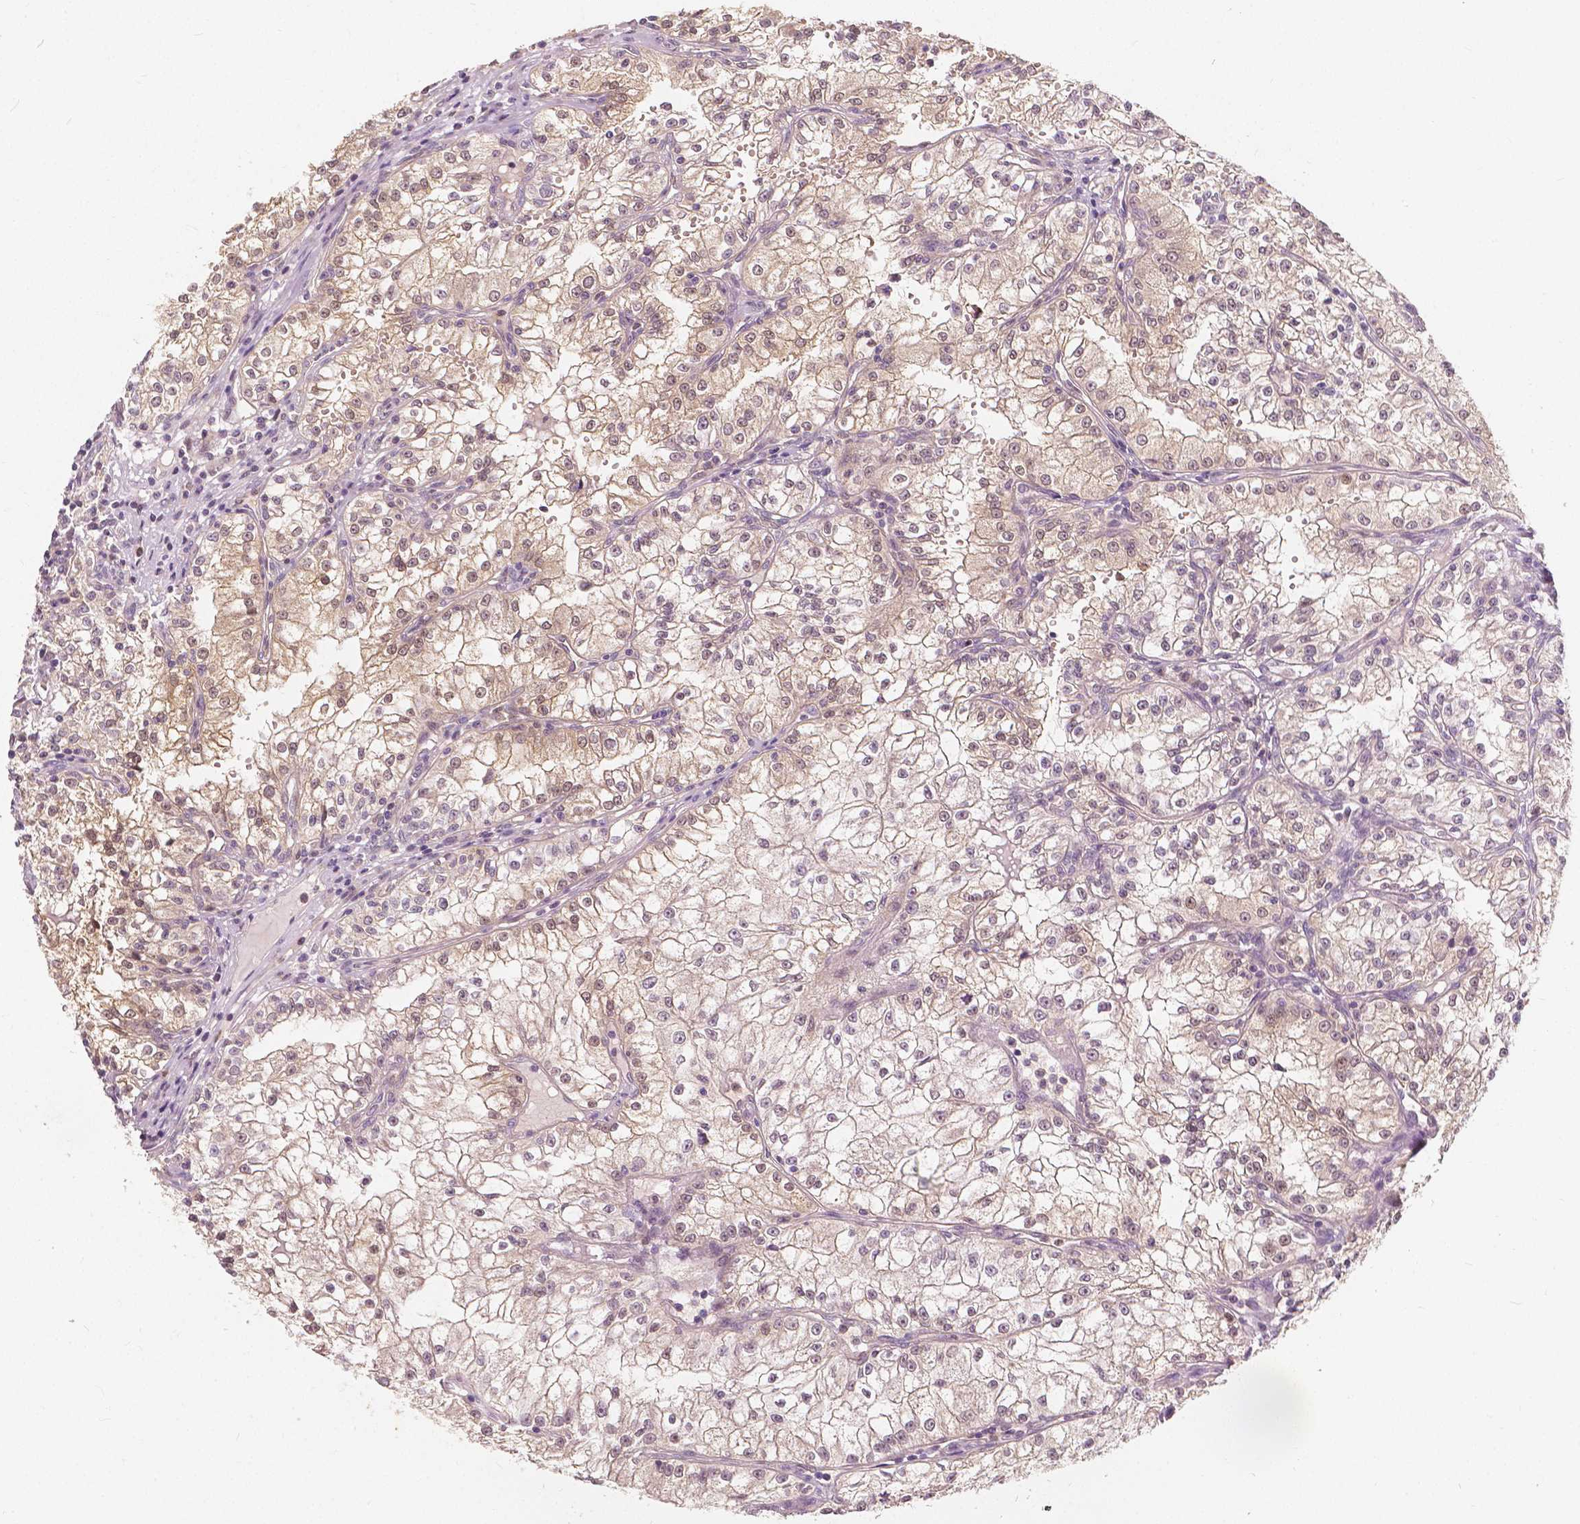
{"staining": {"intensity": "weak", "quantity": "25%-75%", "location": "cytoplasmic/membranous,nuclear"}, "tissue": "renal cancer", "cell_type": "Tumor cells", "image_type": "cancer", "snomed": [{"axis": "morphology", "description": "Adenocarcinoma, NOS"}, {"axis": "topography", "description": "Kidney"}], "caption": "Weak cytoplasmic/membranous and nuclear staining for a protein is appreciated in about 25%-75% of tumor cells of renal cancer using immunohistochemistry.", "gene": "NAPRT", "patient": {"sex": "male", "age": 36}}